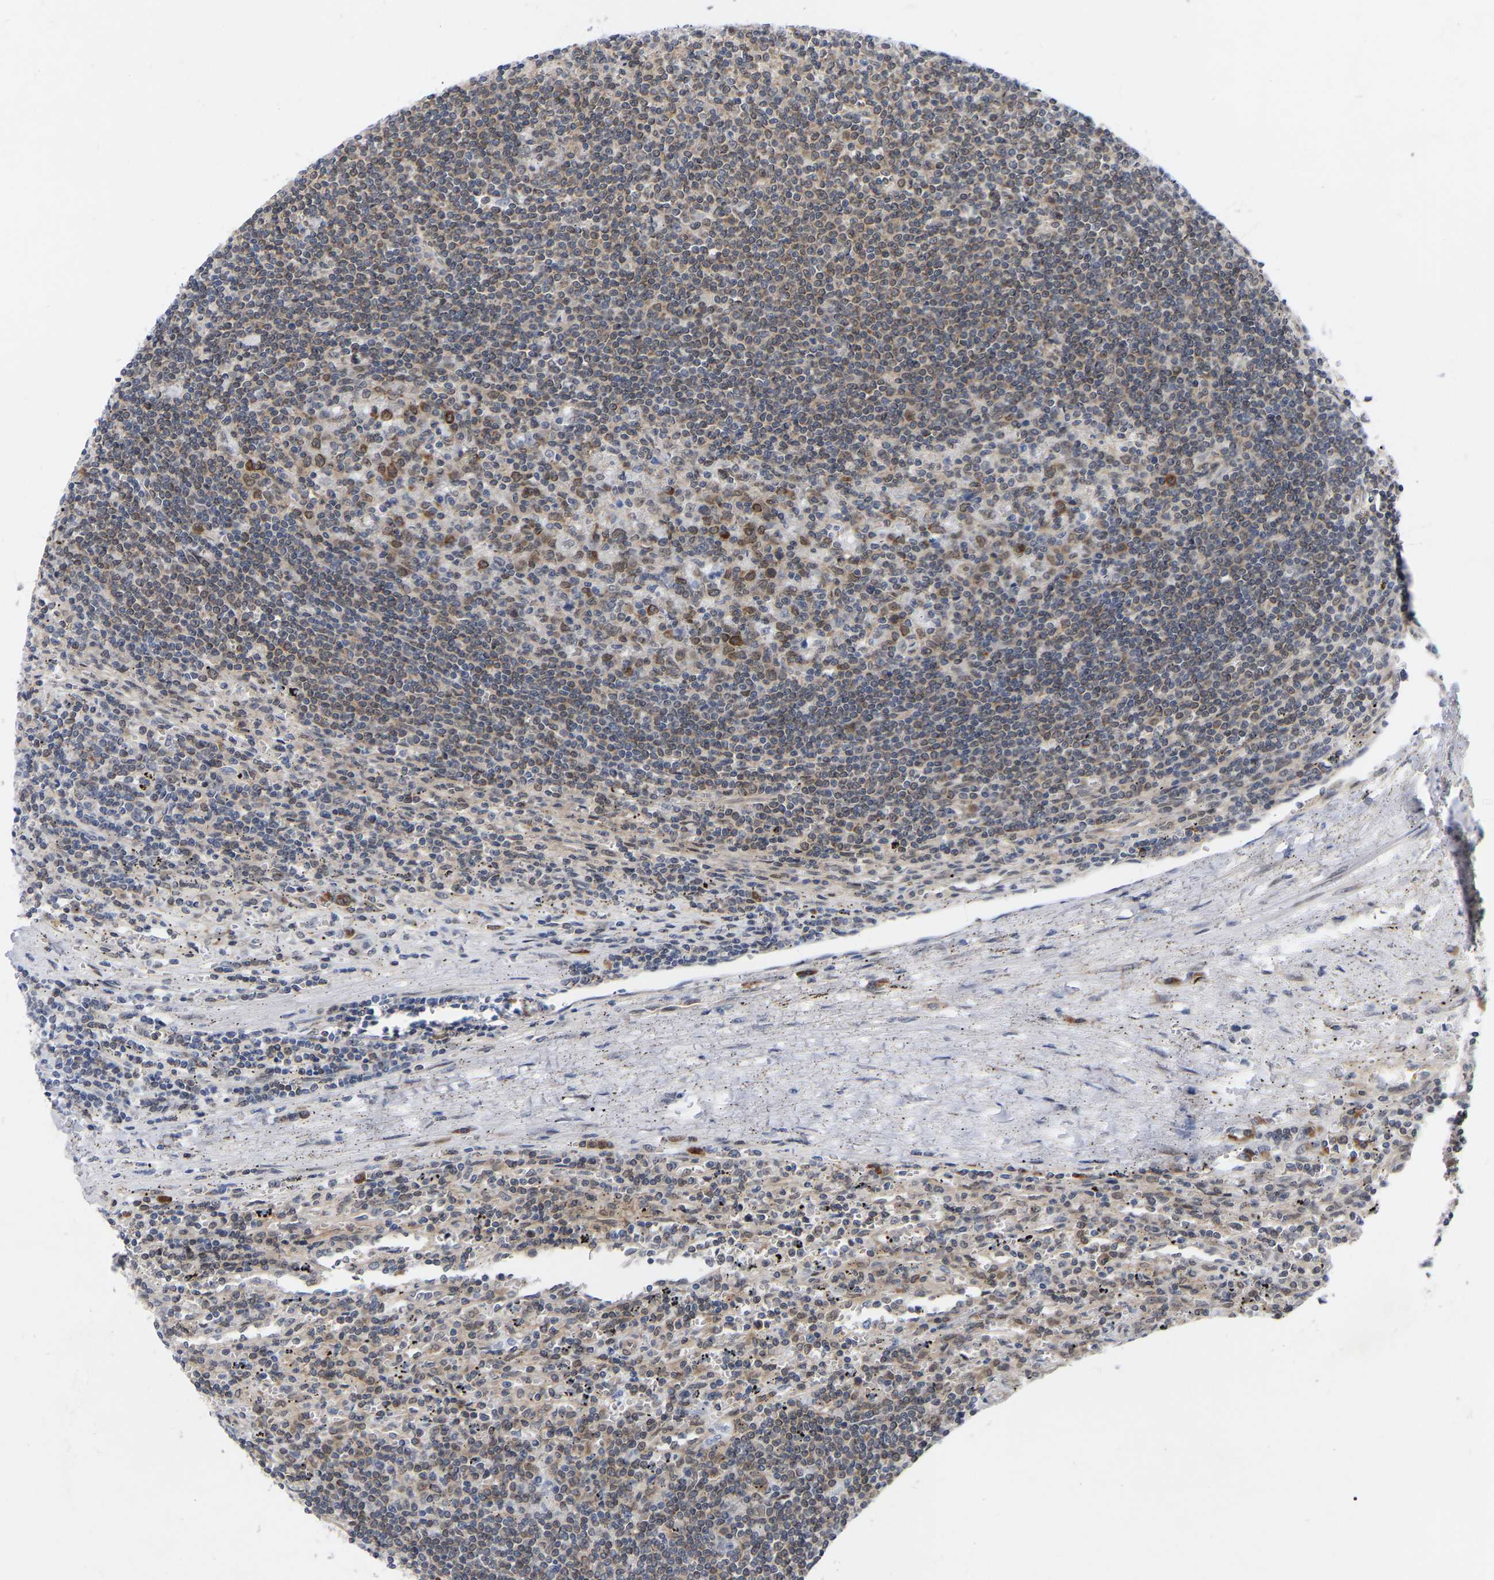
{"staining": {"intensity": "weak", "quantity": "<25%", "location": "cytoplasmic/membranous"}, "tissue": "lymphoma", "cell_type": "Tumor cells", "image_type": "cancer", "snomed": [{"axis": "morphology", "description": "Malignant lymphoma, non-Hodgkin's type, Low grade"}, {"axis": "topography", "description": "Spleen"}], "caption": "A micrograph of human lymphoma is negative for staining in tumor cells. The staining is performed using DAB brown chromogen with nuclei counter-stained in using hematoxylin.", "gene": "UBE4B", "patient": {"sex": "male", "age": 76}}